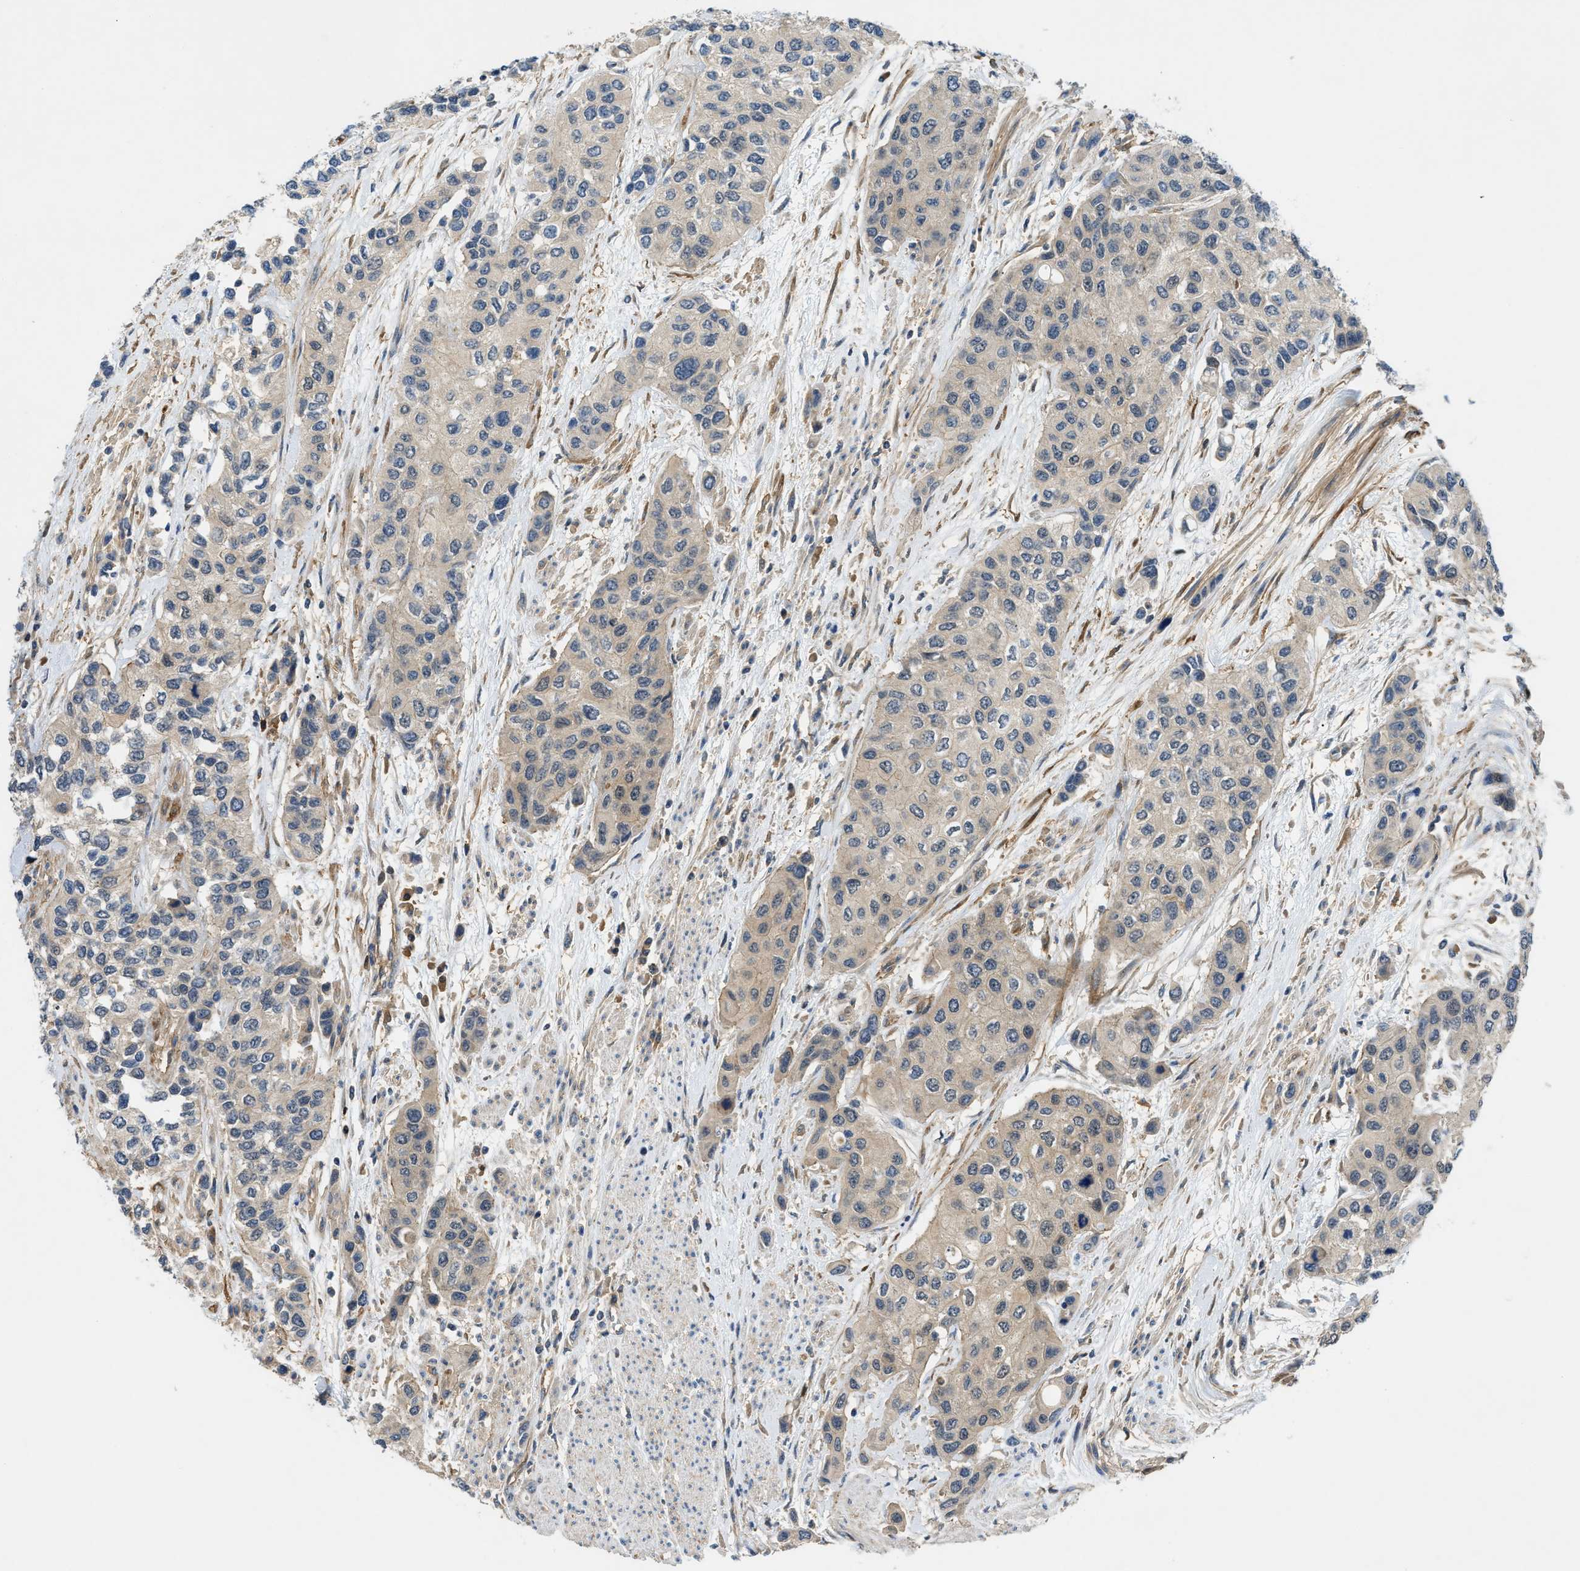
{"staining": {"intensity": "weak", "quantity": "<25%", "location": "cytoplasmic/membranous"}, "tissue": "urothelial cancer", "cell_type": "Tumor cells", "image_type": "cancer", "snomed": [{"axis": "morphology", "description": "Urothelial carcinoma, High grade"}, {"axis": "topography", "description": "Urinary bladder"}], "caption": "Protein analysis of high-grade urothelial carcinoma displays no significant positivity in tumor cells. (Immunohistochemistry, brightfield microscopy, high magnification).", "gene": "TRAK2", "patient": {"sex": "female", "age": 56}}